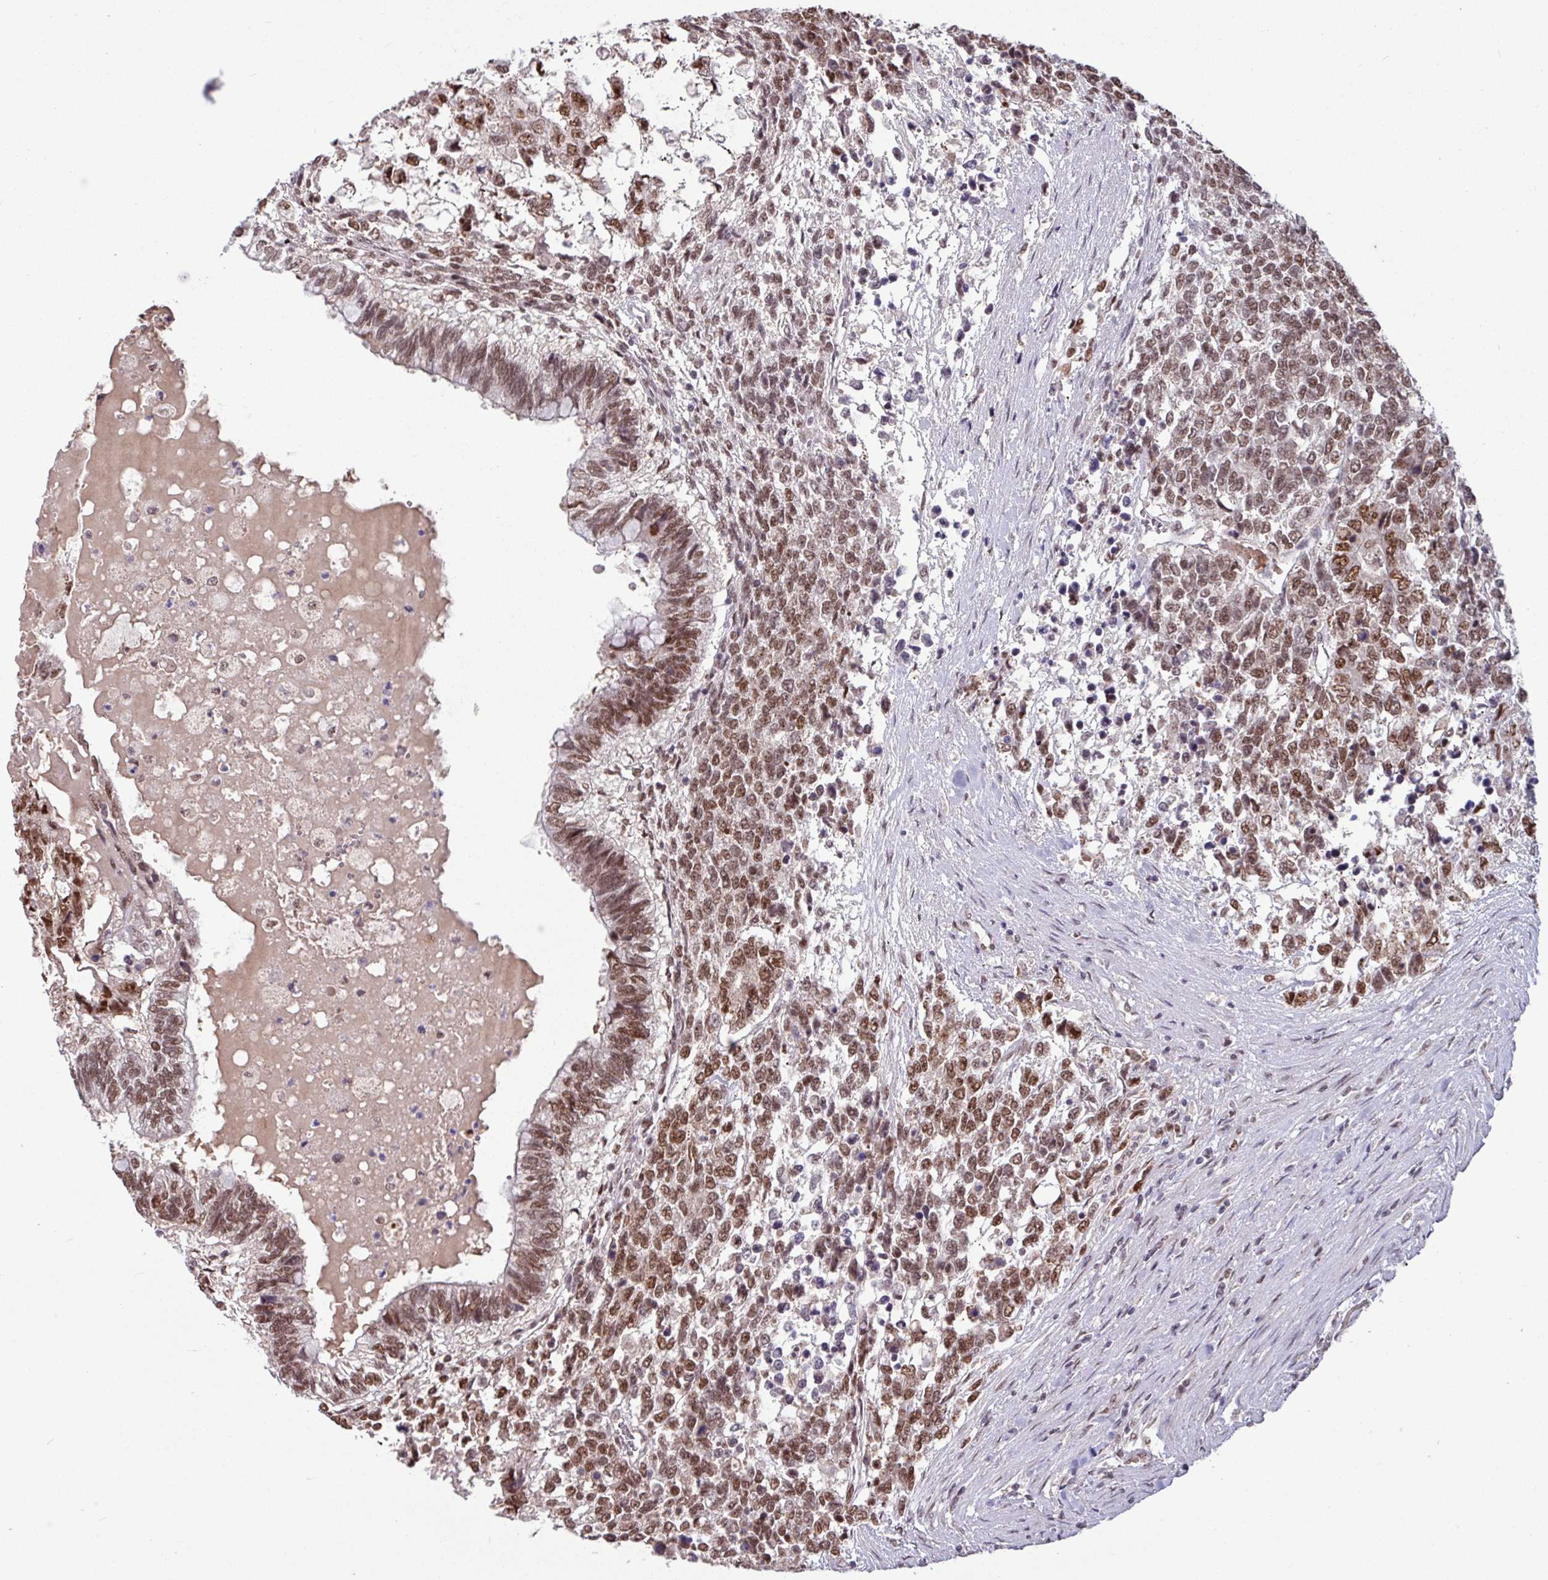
{"staining": {"intensity": "moderate", "quantity": ">75%", "location": "nuclear"}, "tissue": "testis cancer", "cell_type": "Tumor cells", "image_type": "cancer", "snomed": [{"axis": "morphology", "description": "Carcinoma, Embryonal, NOS"}, {"axis": "topography", "description": "Testis"}], "caption": "Protein staining shows moderate nuclear expression in about >75% of tumor cells in testis cancer.", "gene": "TDG", "patient": {"sex": "male", "age": 23}}